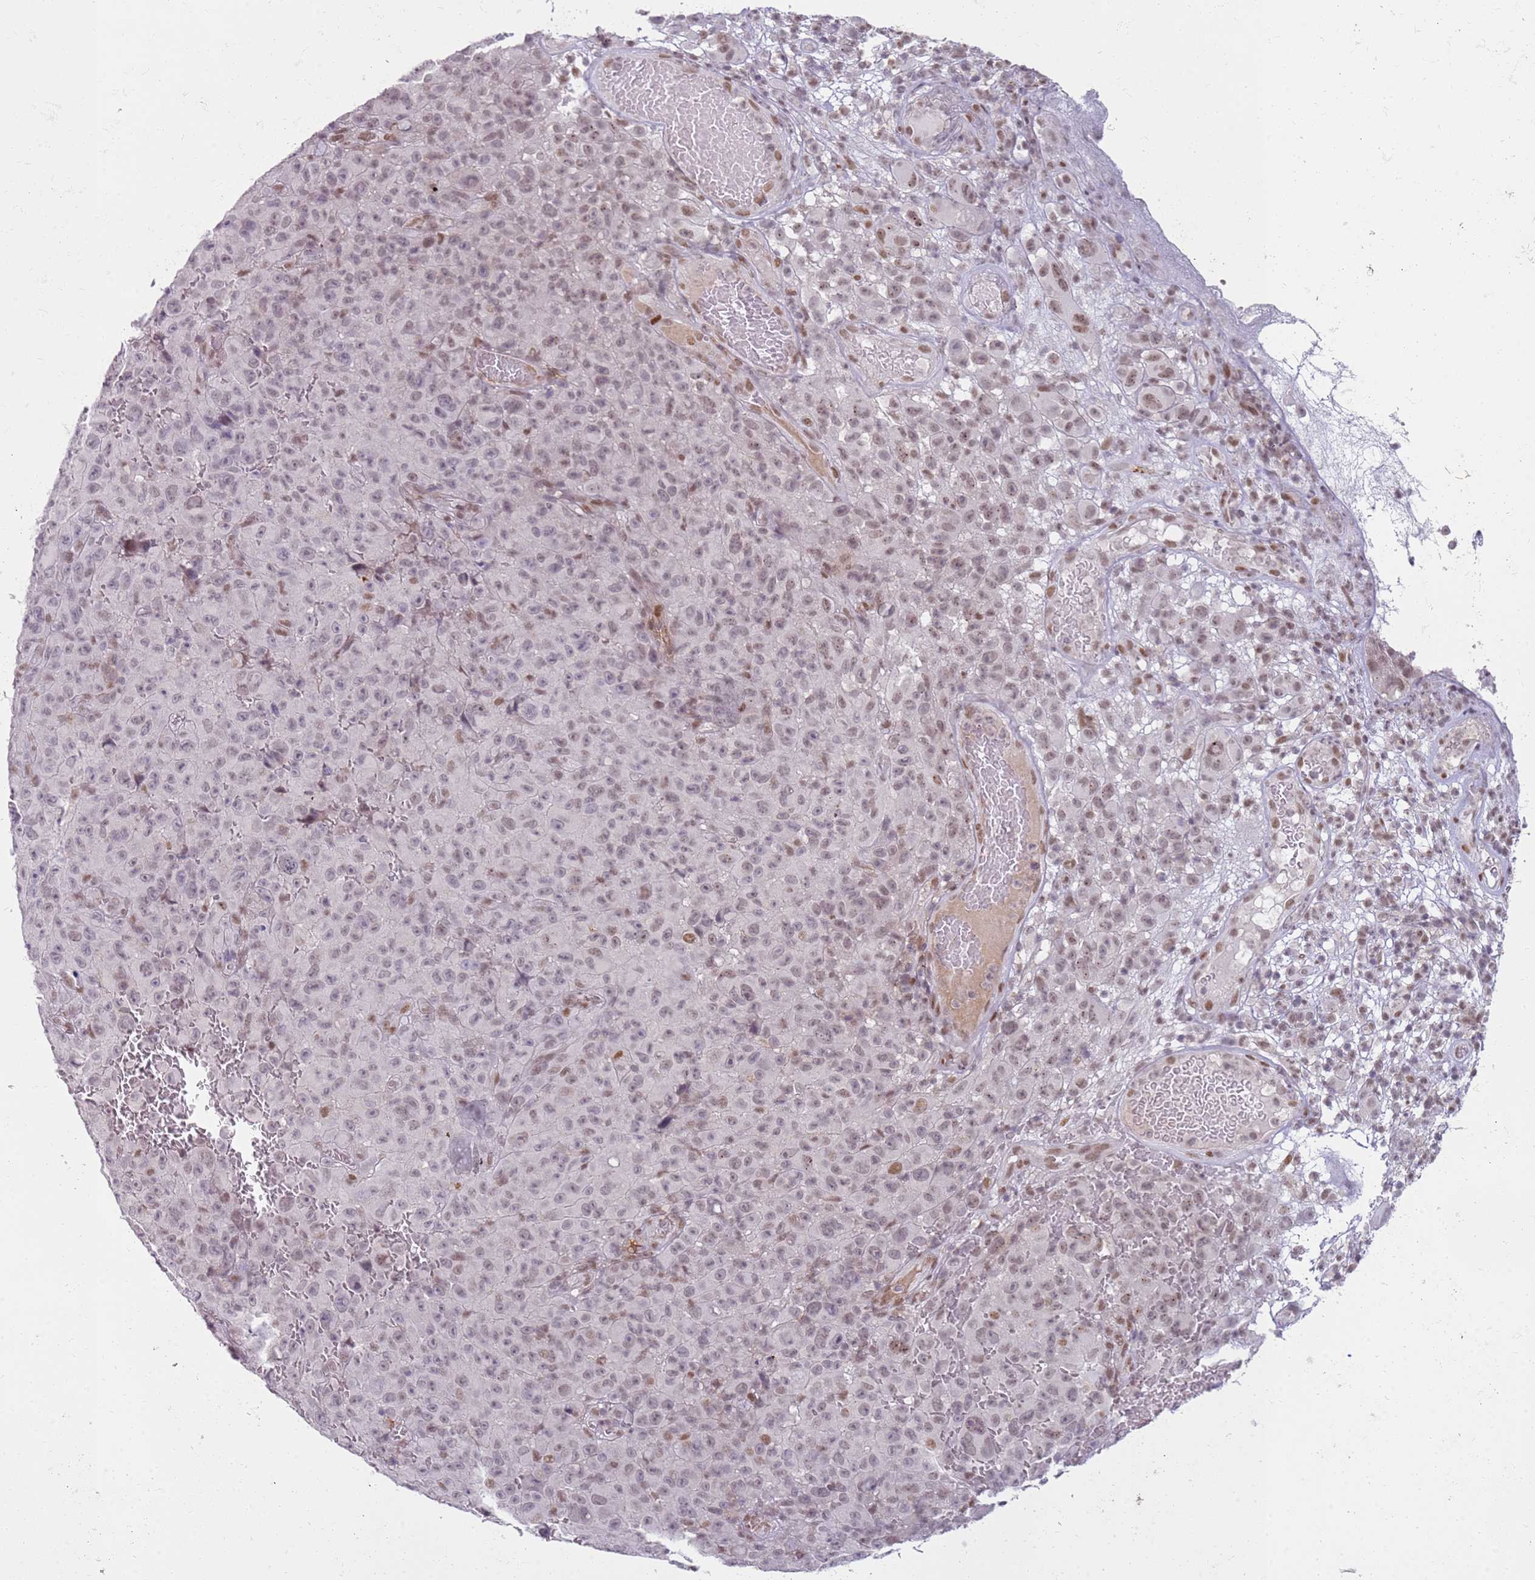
{"staining": {"intensity": "moderate", "quantity": "<25%", "location": "nuclear"}, "tissue": "melanoma", "cell_type": "Tumor cells", "image_type": "cancer", "snomed": [{"axis": "morphology", "description": "Malignant melanoma, NOS"}, {"axis": "topography", "description": "Skin"}], "caption": "Immunohistochemistry (DAB (3,3'-diaminobenzidine)) staining of human malignant melanoma reveals moderate nuclear protein expression in approximately <25% of tumor cells.", "gene": "PHC2", "patient": {"sex": "female", "age": 82}}